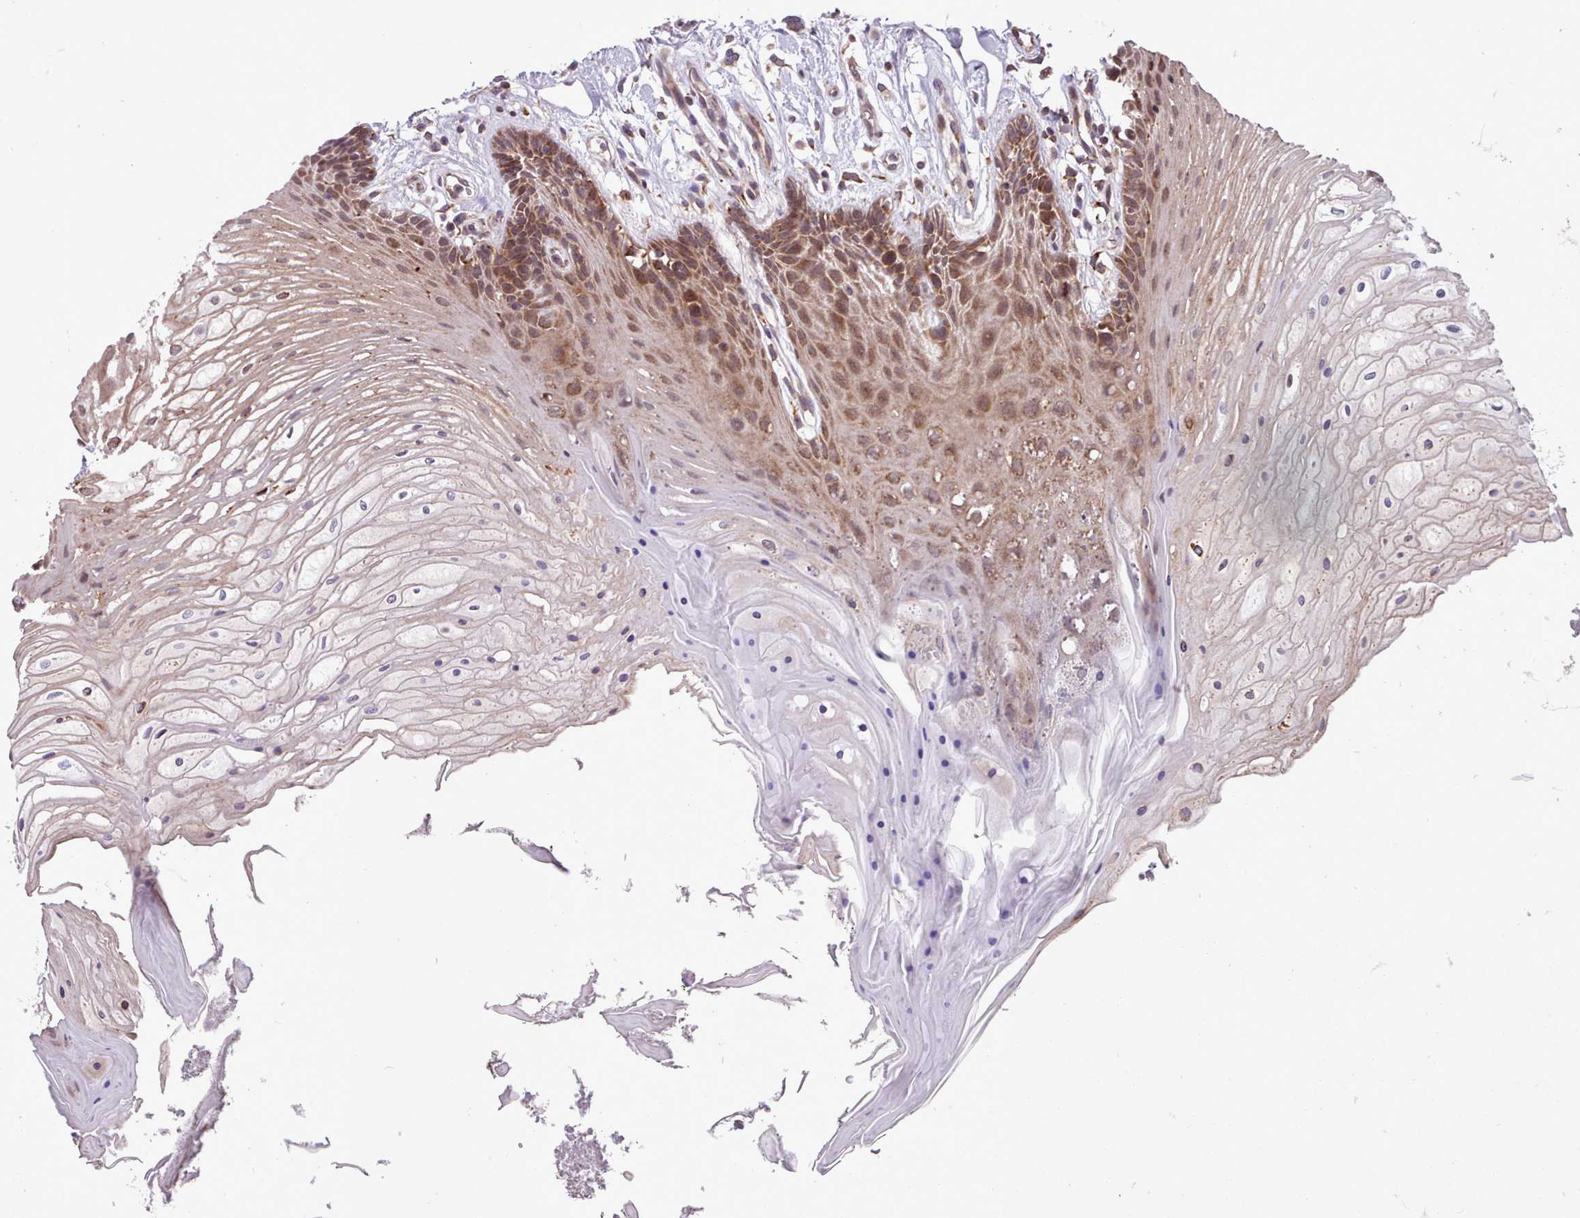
{"staining": {"intensity": "moderate", "quantity": "25%-75%", "location": "cytoplasmic/membranous,nuclear"}, "tissue": "oral mucosa", "cell_type": "Squamous epithelial cells", "image_type": "normal", "snomed": [{"axis": "morphology", "description": "Normal tissue, NOS"}, {"axis": "topography", "description": "Oral tissue"}], "caption": "Oral mucosa stained with DAB IHC displays medium levels of moderate cytoplasmic/membranous,nuclear staining in about 25%-75% of squamous epithelial cells. Using DAB (brown) and hematoxylin (blue) stains, captured at high magnification using brightfield microscopy.", "gene": "TTLL3", "patient": {"sex": "female", "age": 80}}